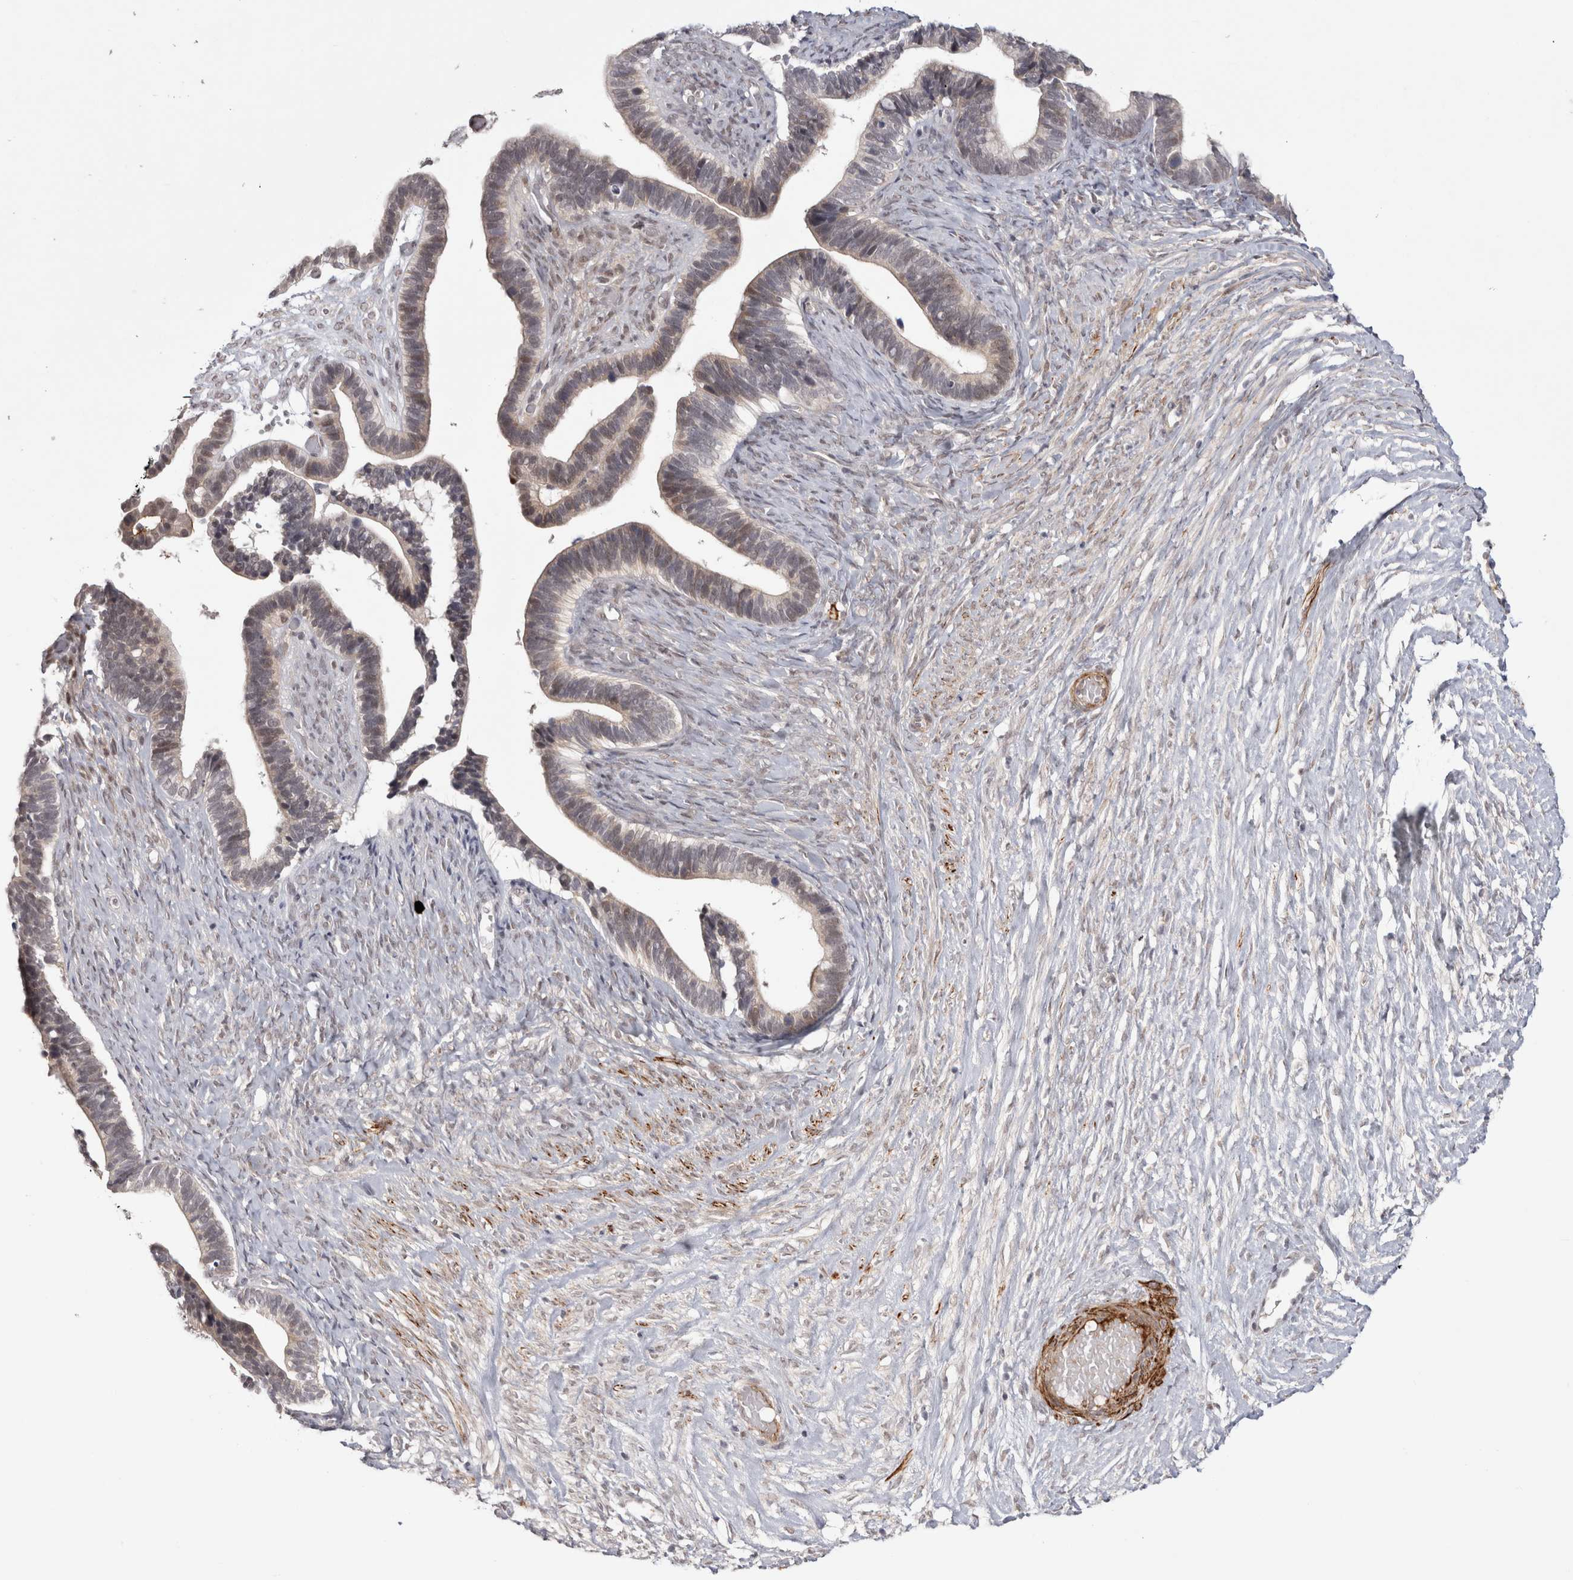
{"staining": {"intensity": "weak", "quantity": "25%-75%", "location": "cytoplasmic/membranous"}, "tissue": "ovarian cancer", "cell_type": "Tumor cells", "image_type": "cancer", "snomed": [{"axis": "morphology", "description": "Cystadenocarcinoma, serous, NOS"}, {"axis": "topography", "description": "Ovary"}], "caption": "Immunohistochemical staining of human ovarian cancer demonstrates weak cytoplasmic/membranous protein positivity in approximately 25%-75% of tumor cells.", "gene": "ZNF318", "patient": {"sex": "female", "age": 56}}